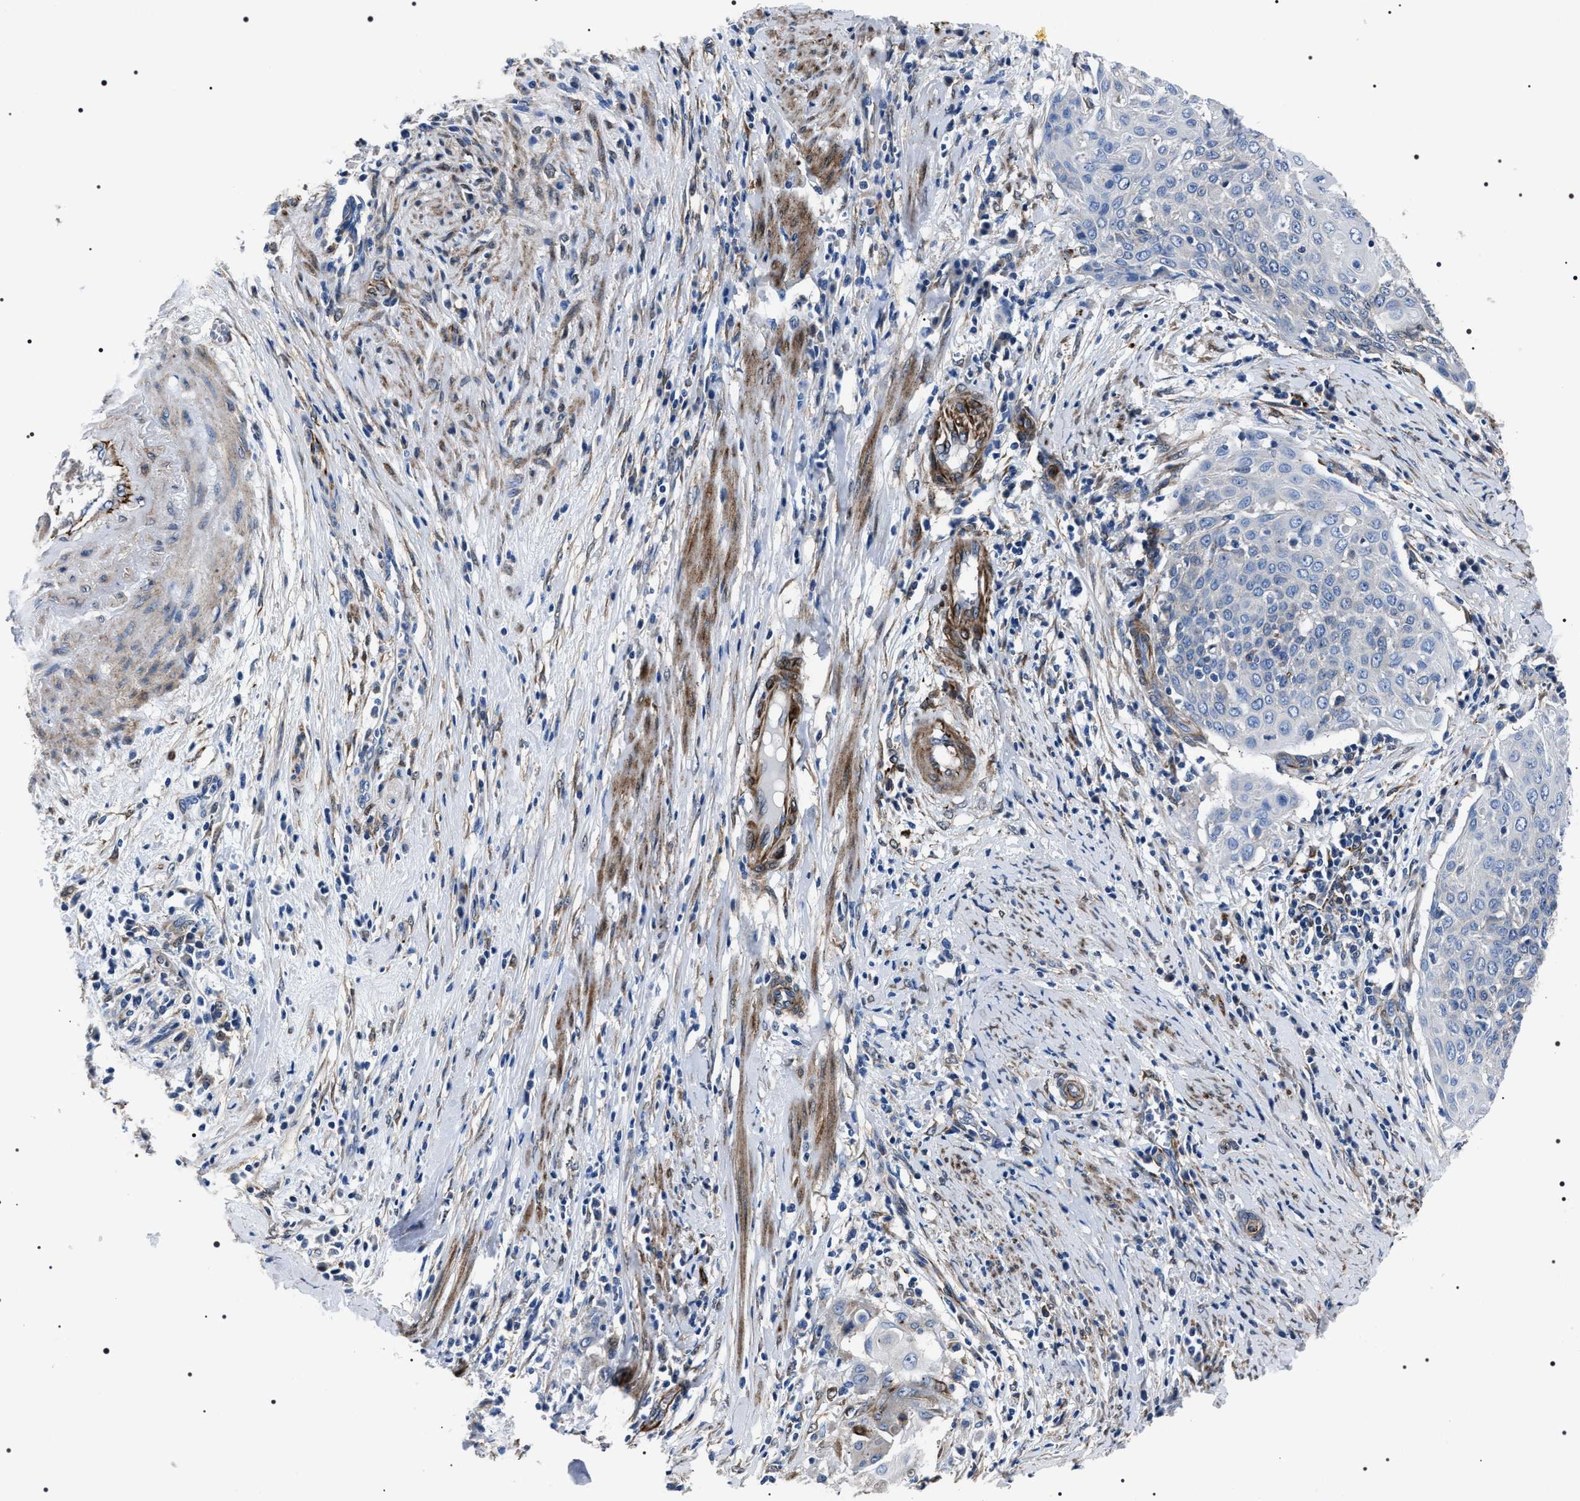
{"staining": {"intensity": "weak", "quantity": "<25%", "location": "cytoplasmic/membranous"}, "tissue": "cervical cancer", "cell_type": "Tumor cells", "image_type": "cancer", "snomed": [{"axis": "morphology", "description": "Squamous cell carcinoma, NOS"}, {"axis": "topography", "description": "Cervix"}], "caption": "Immunohistochemical staining of cervical squamous cell carcinoma shows no significant staining in tumor cells. (DAB IHC with hematoxylin counter stain).", "gene": "BAG2", "patient": {"sex": "female", "age": 39}}